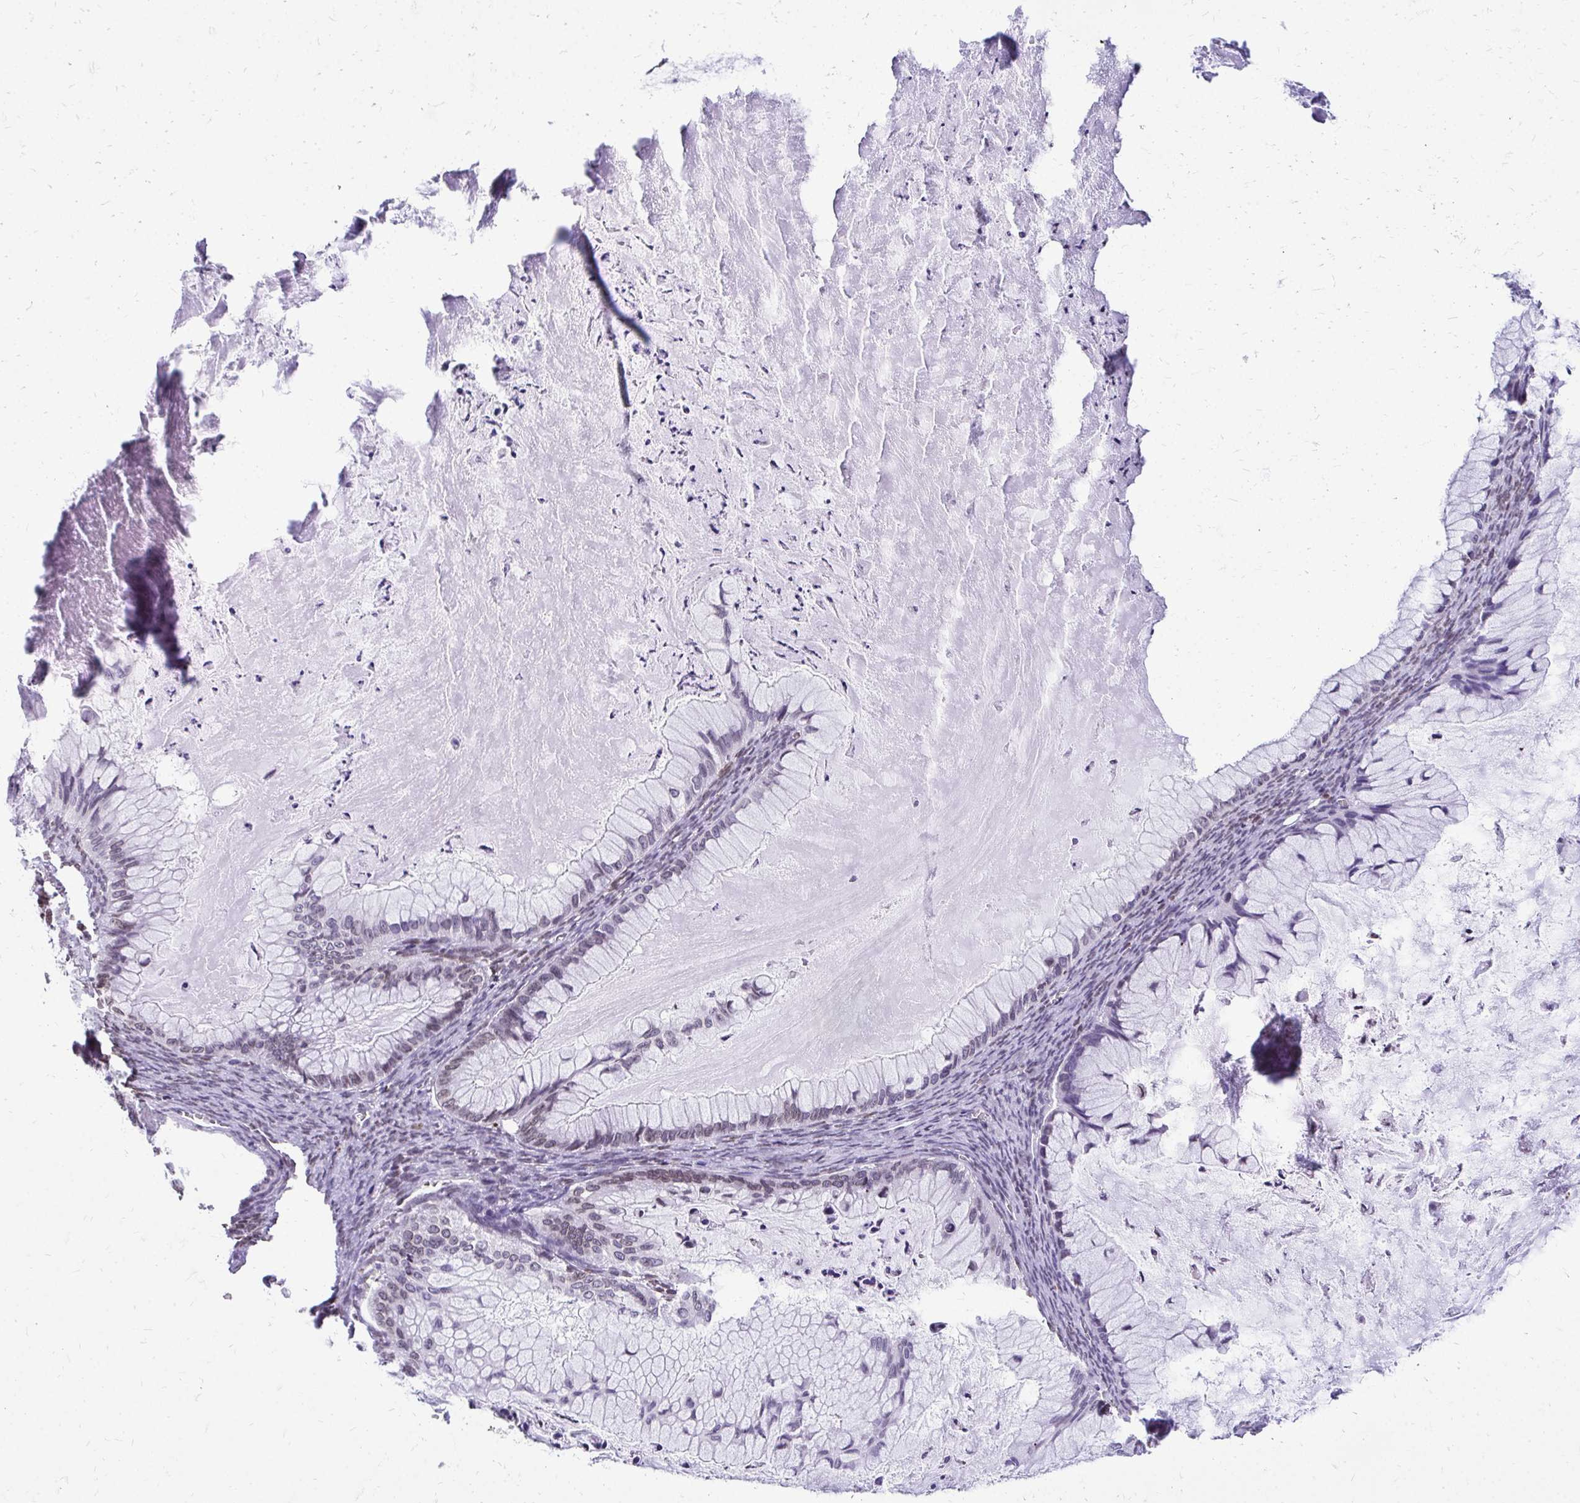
{"staining": {"intensity": "weak", "quantity": "<25%", "location": "nuclear"}, "tissue": "ovarian cancer", "cell_type": "Tumor cells", "image_type": "cancer", "snomed": [{"axis": "morphology", "description": "Cystadenocarcinoma, mucinous, NOS"}, {"axis": "topography", "description": "Ovary"}], "caption": "The immunohistochemistry (IHC) image has no significant staining in tumor cells of ovarian cancer (mucinous cystadenocarcinoma) tissue.", "gene": "BANF1", "patient": {"sex": "female", "age": 72}}